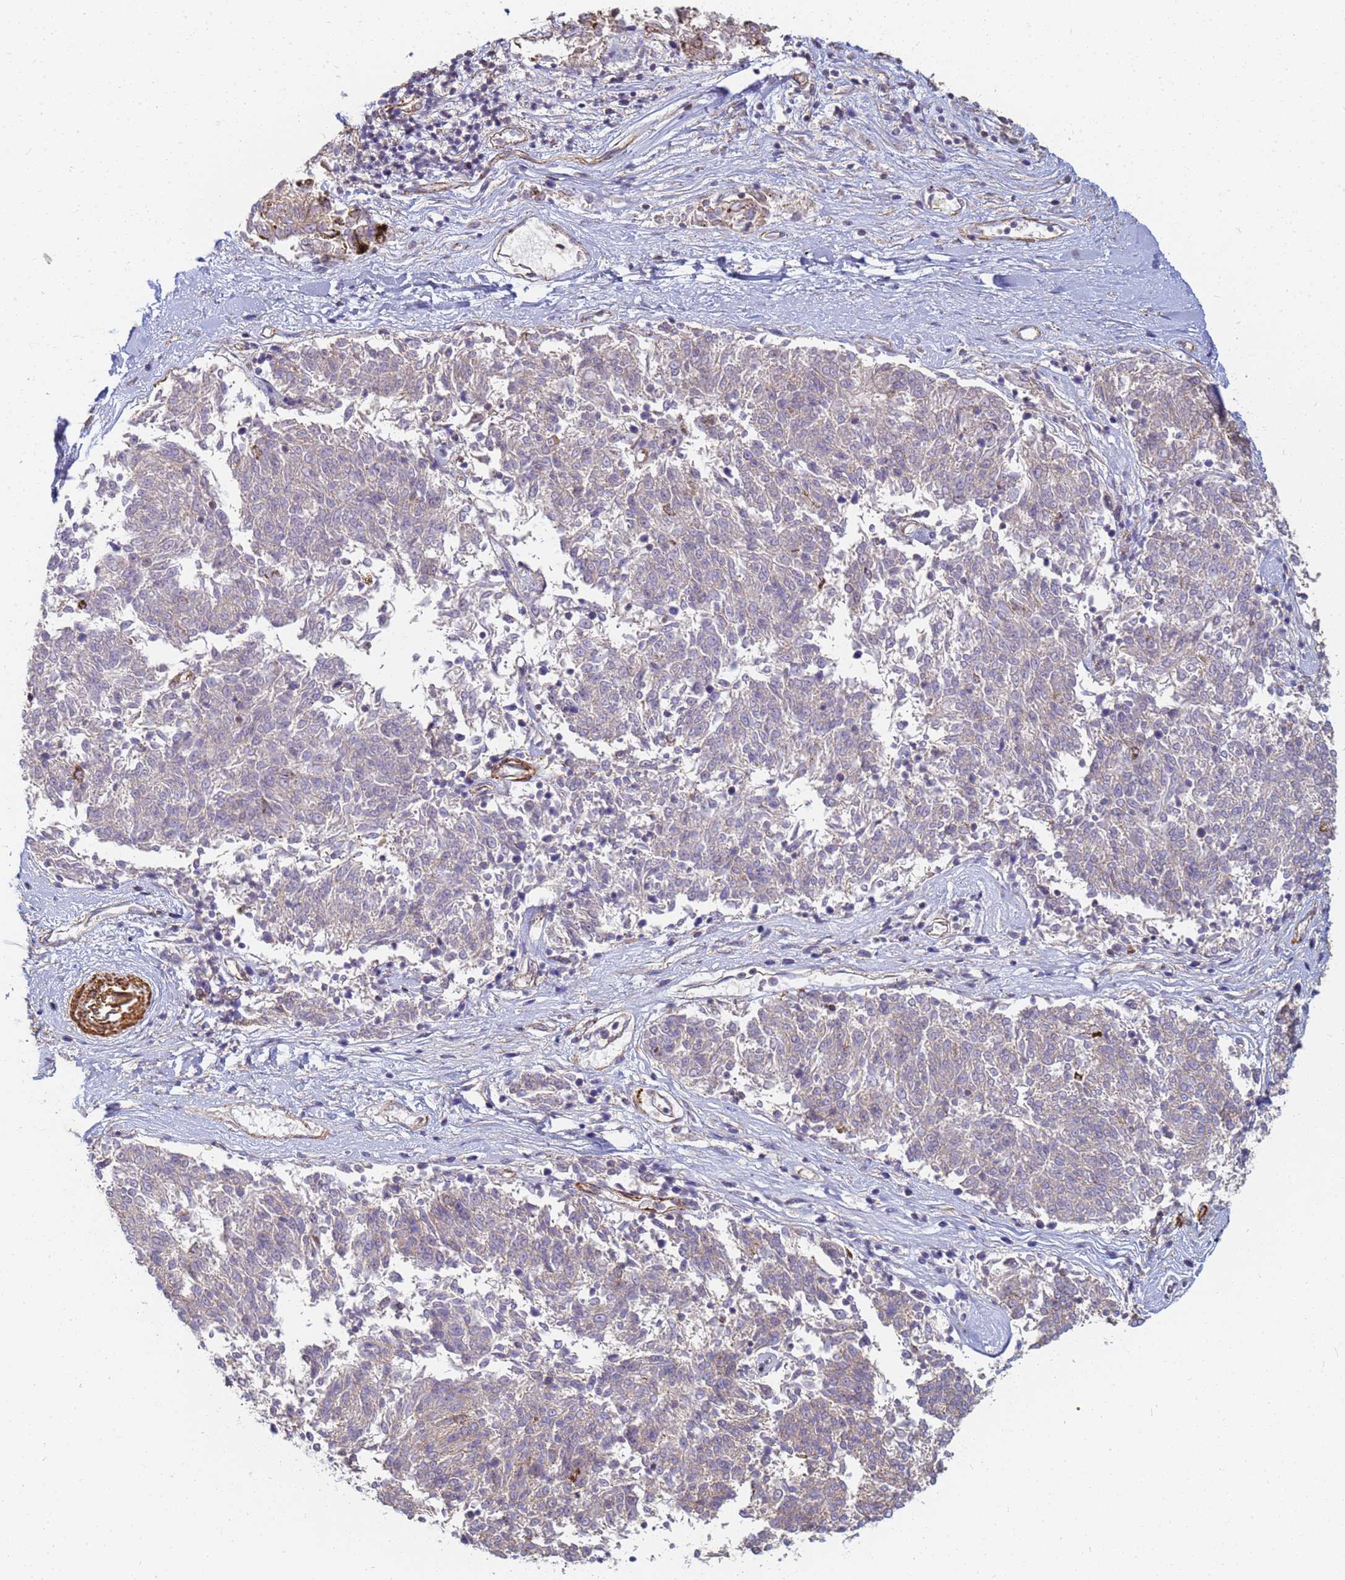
{"staining": {"intensity": "negative", "quantity": "none", "location": "none"}, "tissue": "melanoma", "cell_type": "Tumor cells", "image_type": "cancer", "snomed": [{"axis": "morphology", "description": "Malignant melanoma, NOS"}, {"axis": "topography", "description": "Skin"}], "caption": "Malignant melanoma was stained to show a protein in brown. There is no significant positivity in tumor cells.", "gene": "TPM1", "patient": {"sex": "female", "age": 72}}